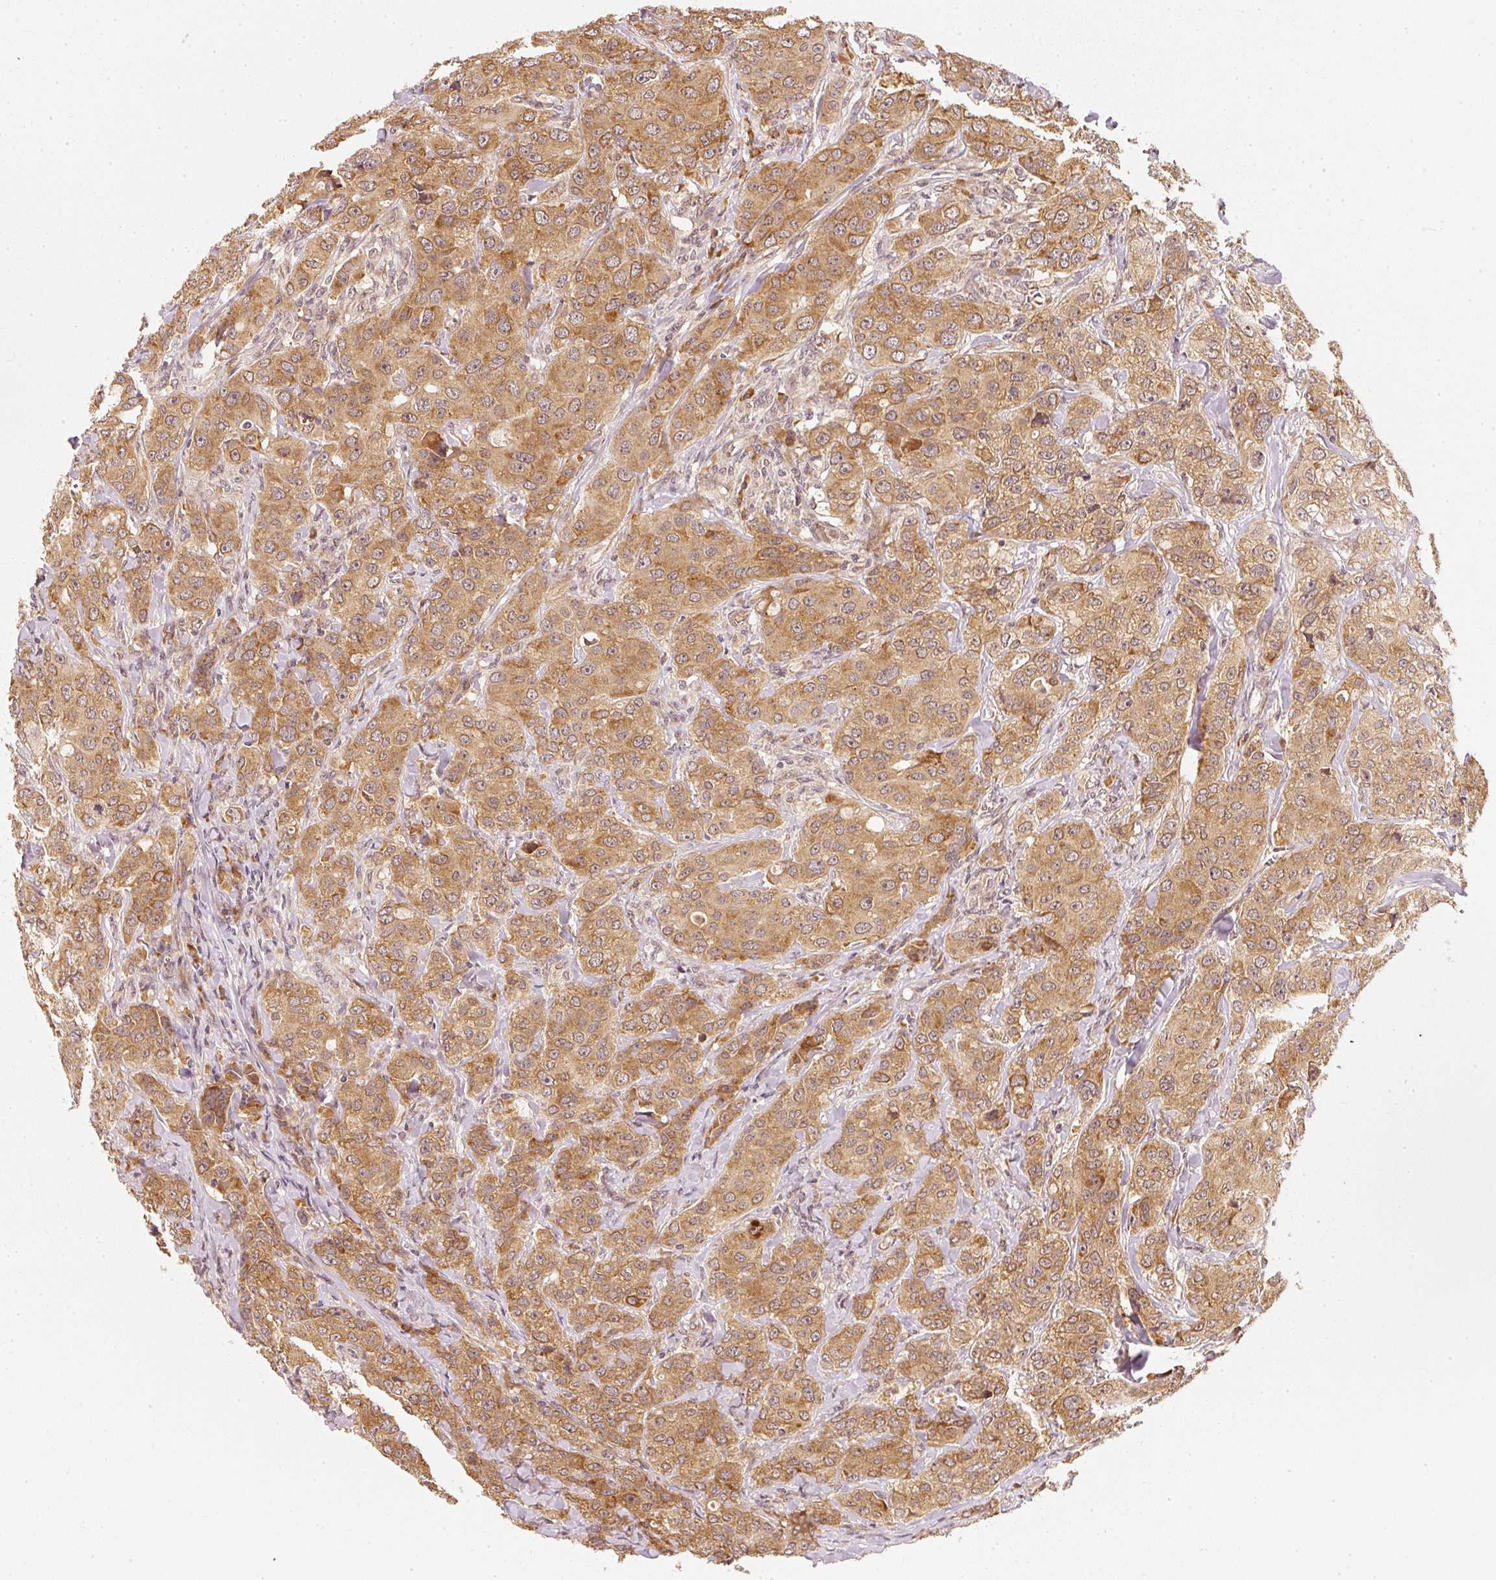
{"staining": {"intensity": "moderate", "quantity": ">75%", "location": "cytoplasmic/membranous"}, "tissue": "breast cancer", "cell_type": "Tumor cells", "image_type": "cancer", "snomed": [{"axis": "morphology", "description": "Duct carcinoma"}, {"axis": "topography", "description": "Breast"}], "caption": "A photomicrograph showing moderate cytoplasmic/membranous expression in about >75% of tumor cells in breast invasive ductal carcinoma, as visualized by brown immunohistochemical staining.", "gene": "EEF1A2", "patient": {"sex": "female", "age": 43}}